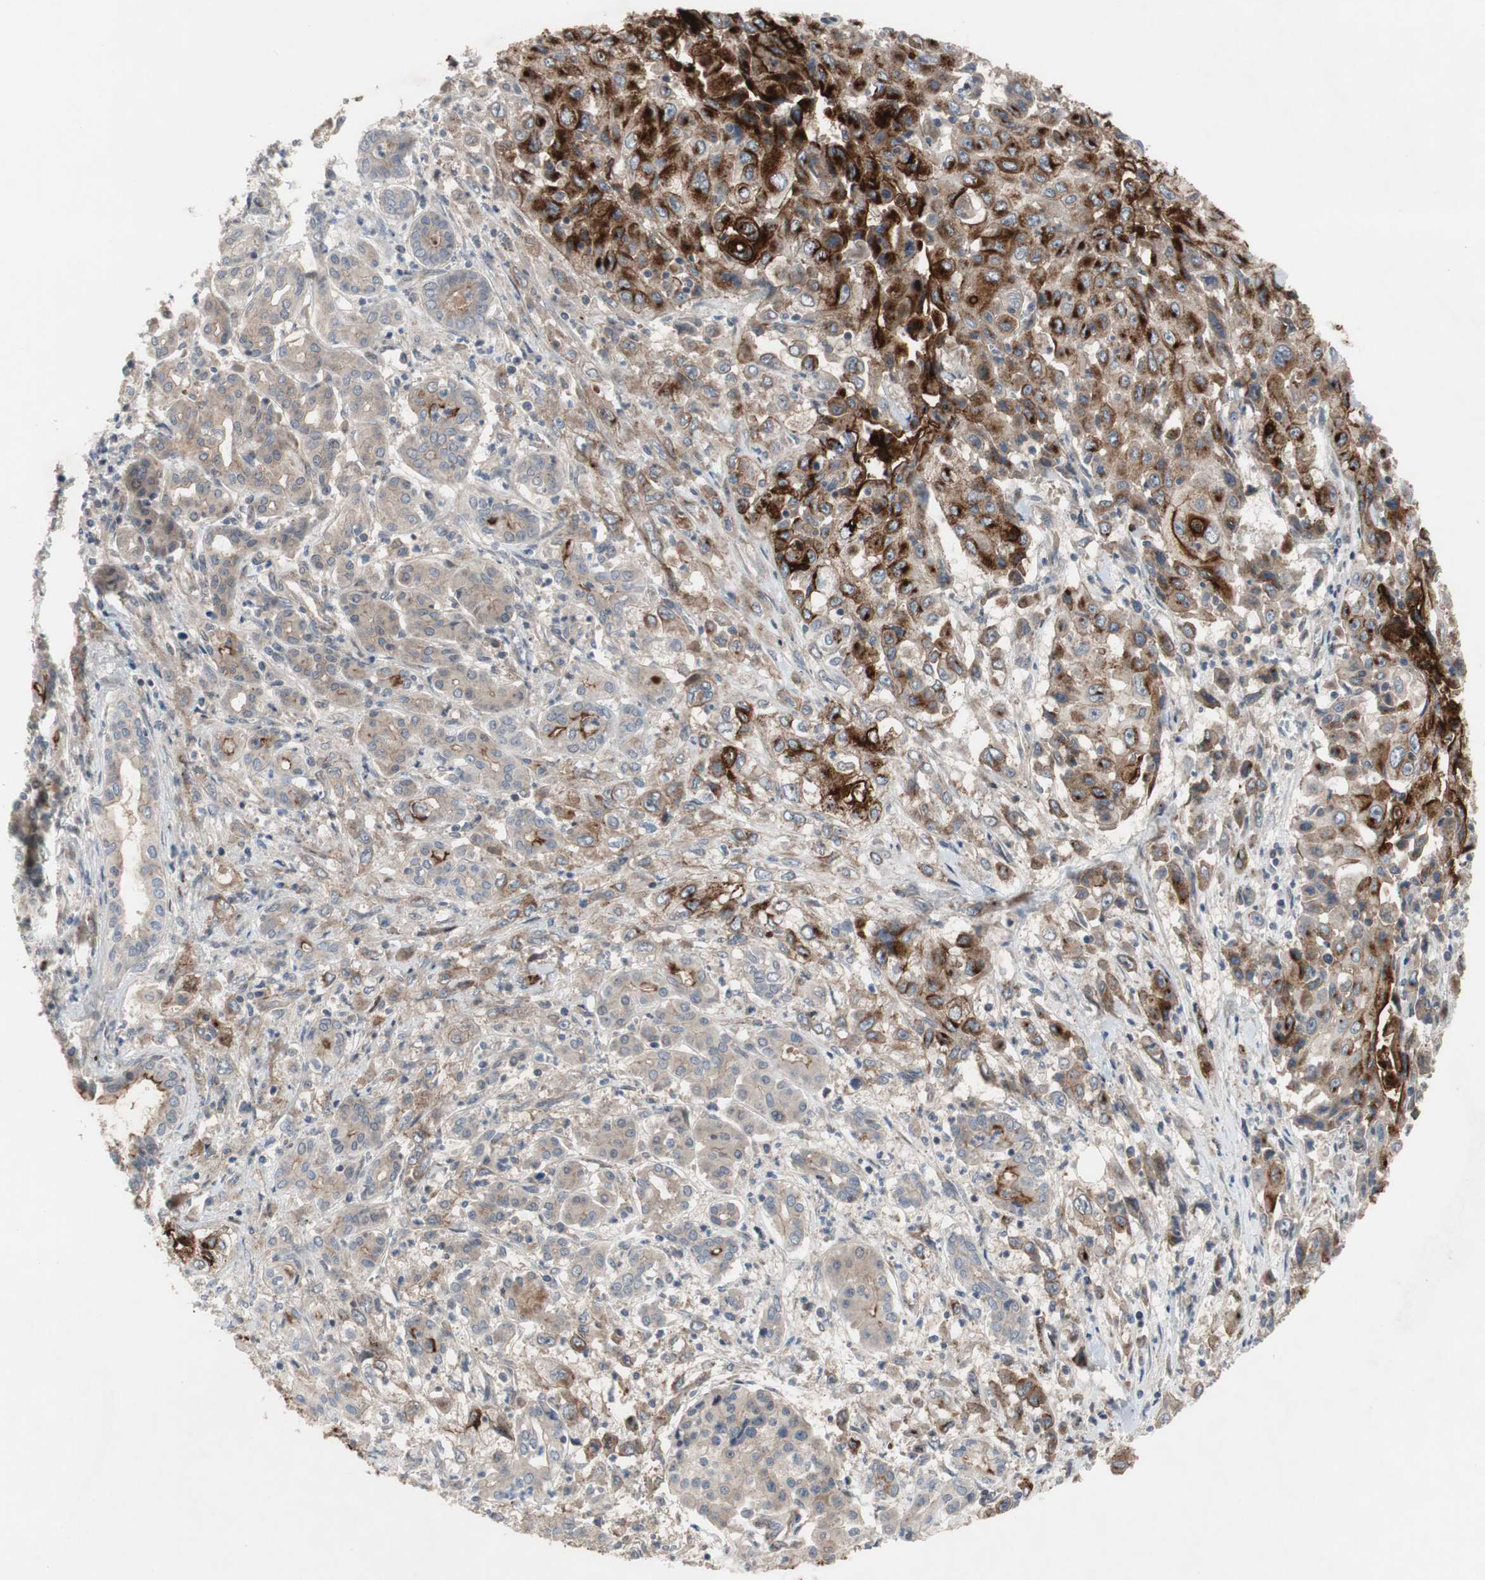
{"staining": {"intensity": "strong", "quantity": ">75%", "location": "cytoplasmic/membranous"}, "tissue": "pancreatic cancer", "cell_type": "Tumor cells", "image_type": "cancer", "snomed": [{"axis": "morphology", "description": "Adenocarcinoma, NOS"}, {"axis": "topography", "description": "Pancreas"}], "caption": "Pancreatic cancer tissue reveals strong cytoplasmic/membranous expression in about >75% of tumor cells (brown staining indicates protein expression, while blue staining denotes nuclei).", "gene": "OAZ1", "patient": {"sex": "male", "age": 70}}